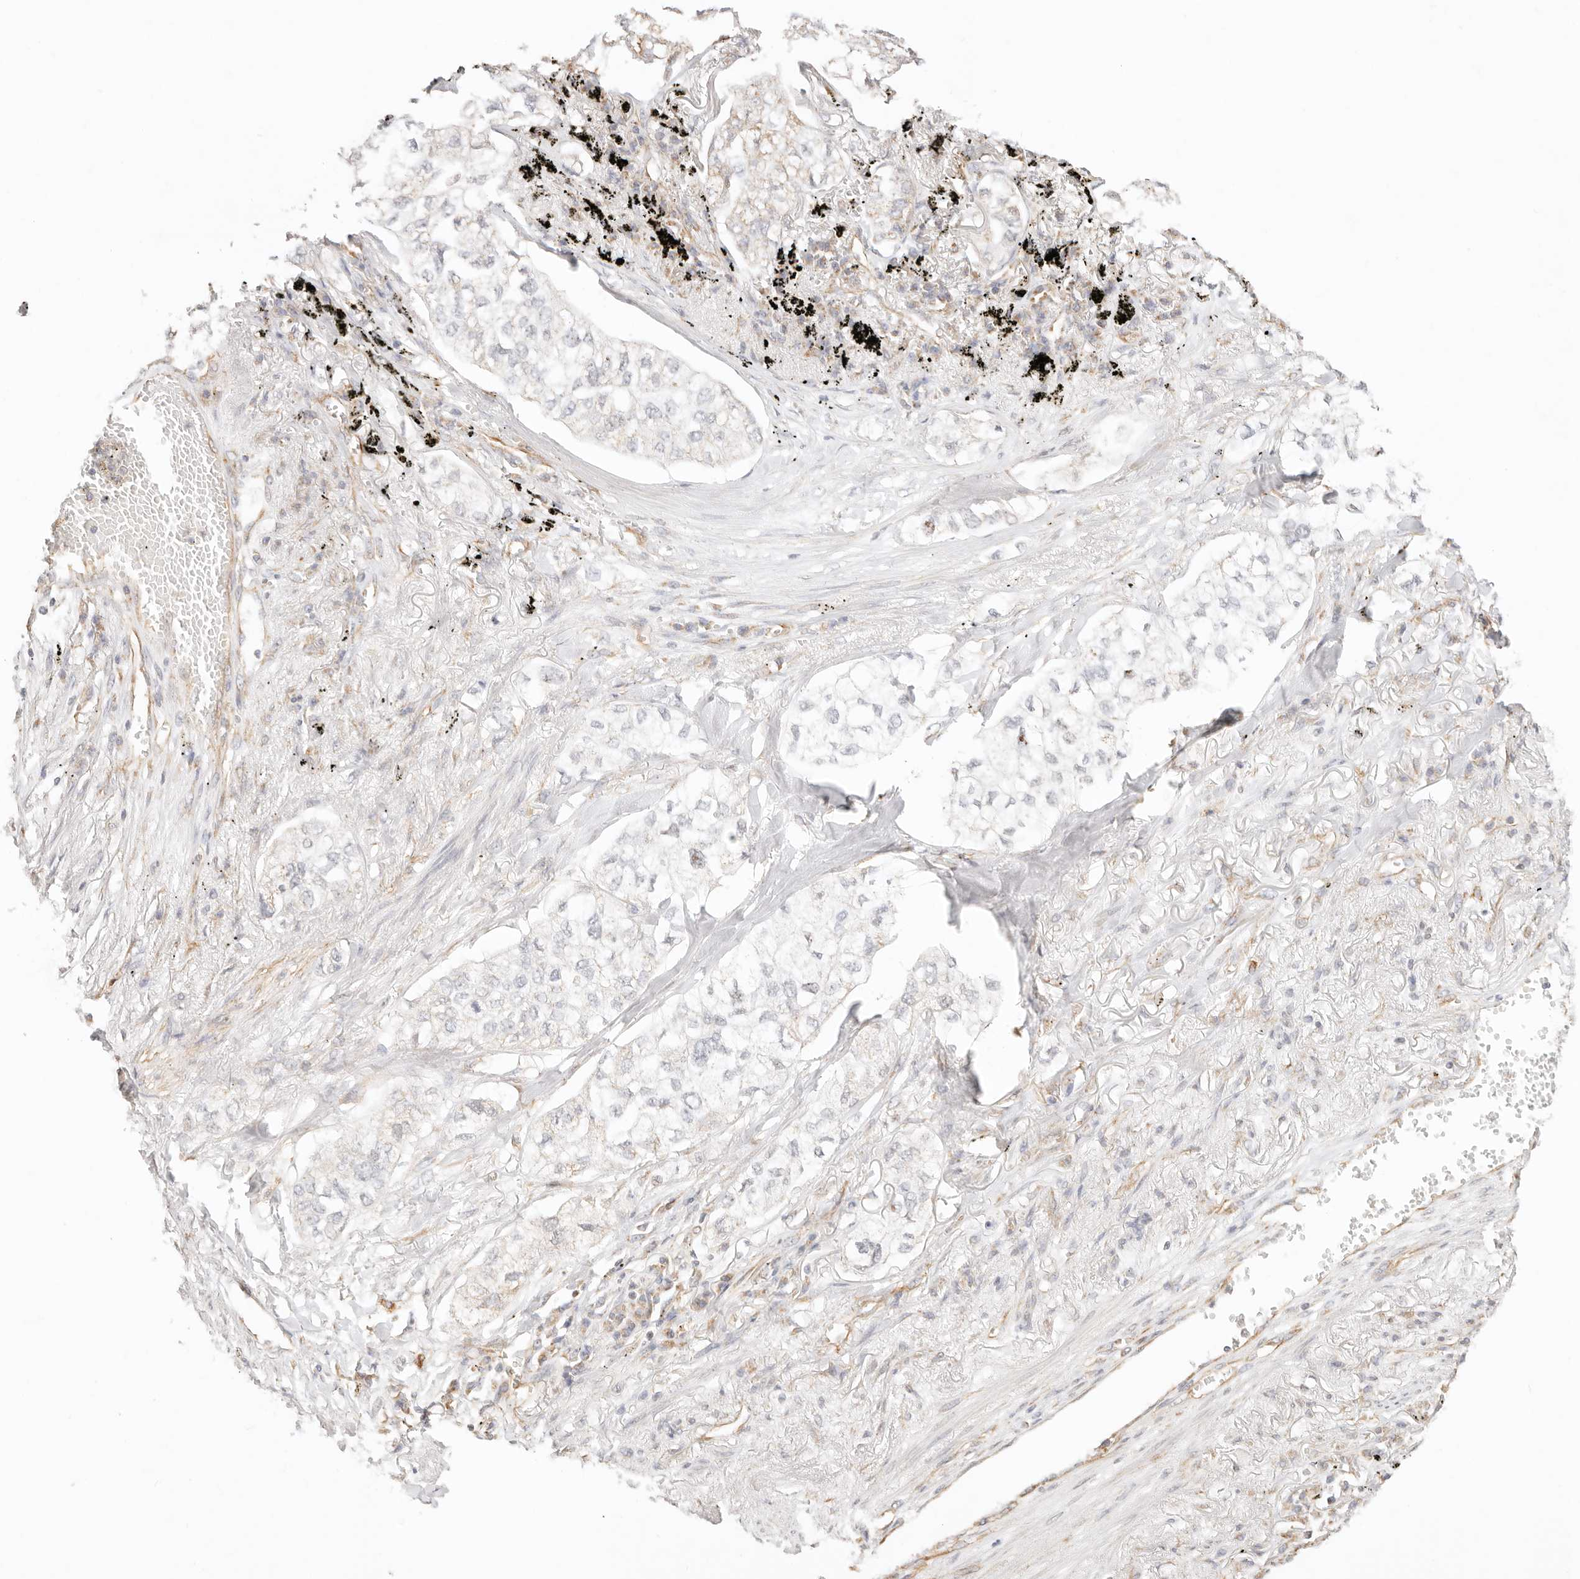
{"staining": {"intensity": "negative", "quantity": "none", "location": "none"}, "tissue": "lung cancer", "cell_type": "Tumor cells", "image_type": "cancer", "snomed": [{"axis": "morphology", "description": "Adenocarcinoma, NOS"}, {"axis": "topography", "description": "Lung"}], "caption": "Immunohistochemistry (IHC) of human adenocarcinoma (lung) shows no staining in tumor cells.", "gene": "ZC3H11A", "patient": {"sex": "male", "age": 65}}